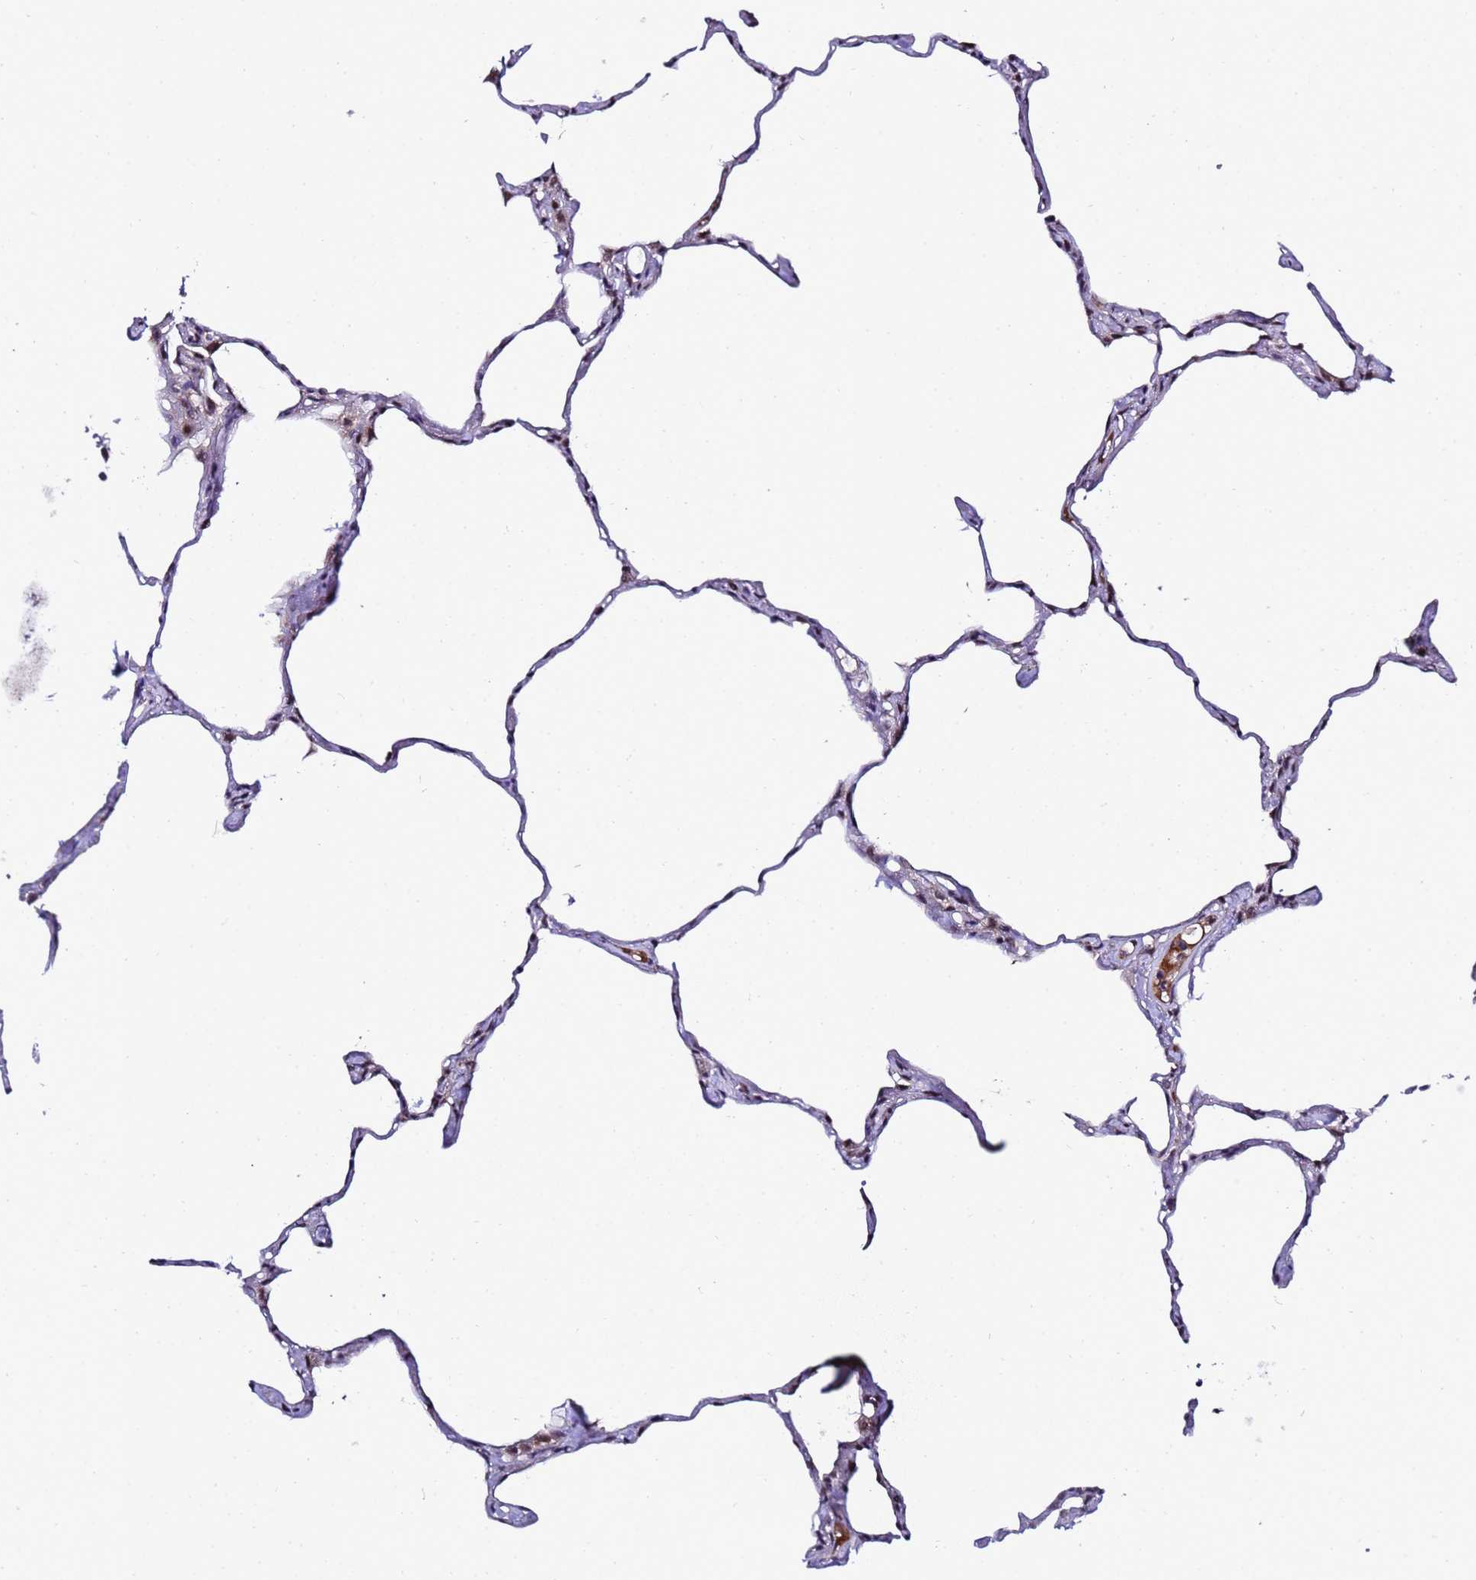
{"staining": {"intensity": "negative", "quantity": "none", "location": "none"}, "tissue": "lung", "cell_type": "Alveolar cells", "image_type": "normal", "snomed": [{"axis": "morphology", "description": "Normal tissue, NOS"}, {"axis": "topography", "description": "Lung"}], "caption": "Immunohistochemistry of normal human lung reveals no positivity in alveolar cells. Brightfield microscopy of immunohistochemistry (IHC) stained with DAB (3,3'-diaminobenzidine) (brown) and hematoxylin (blue), captured at high magnification.", "gene": "C19orf47", "patient": {"sex": "male", "age": 65}}